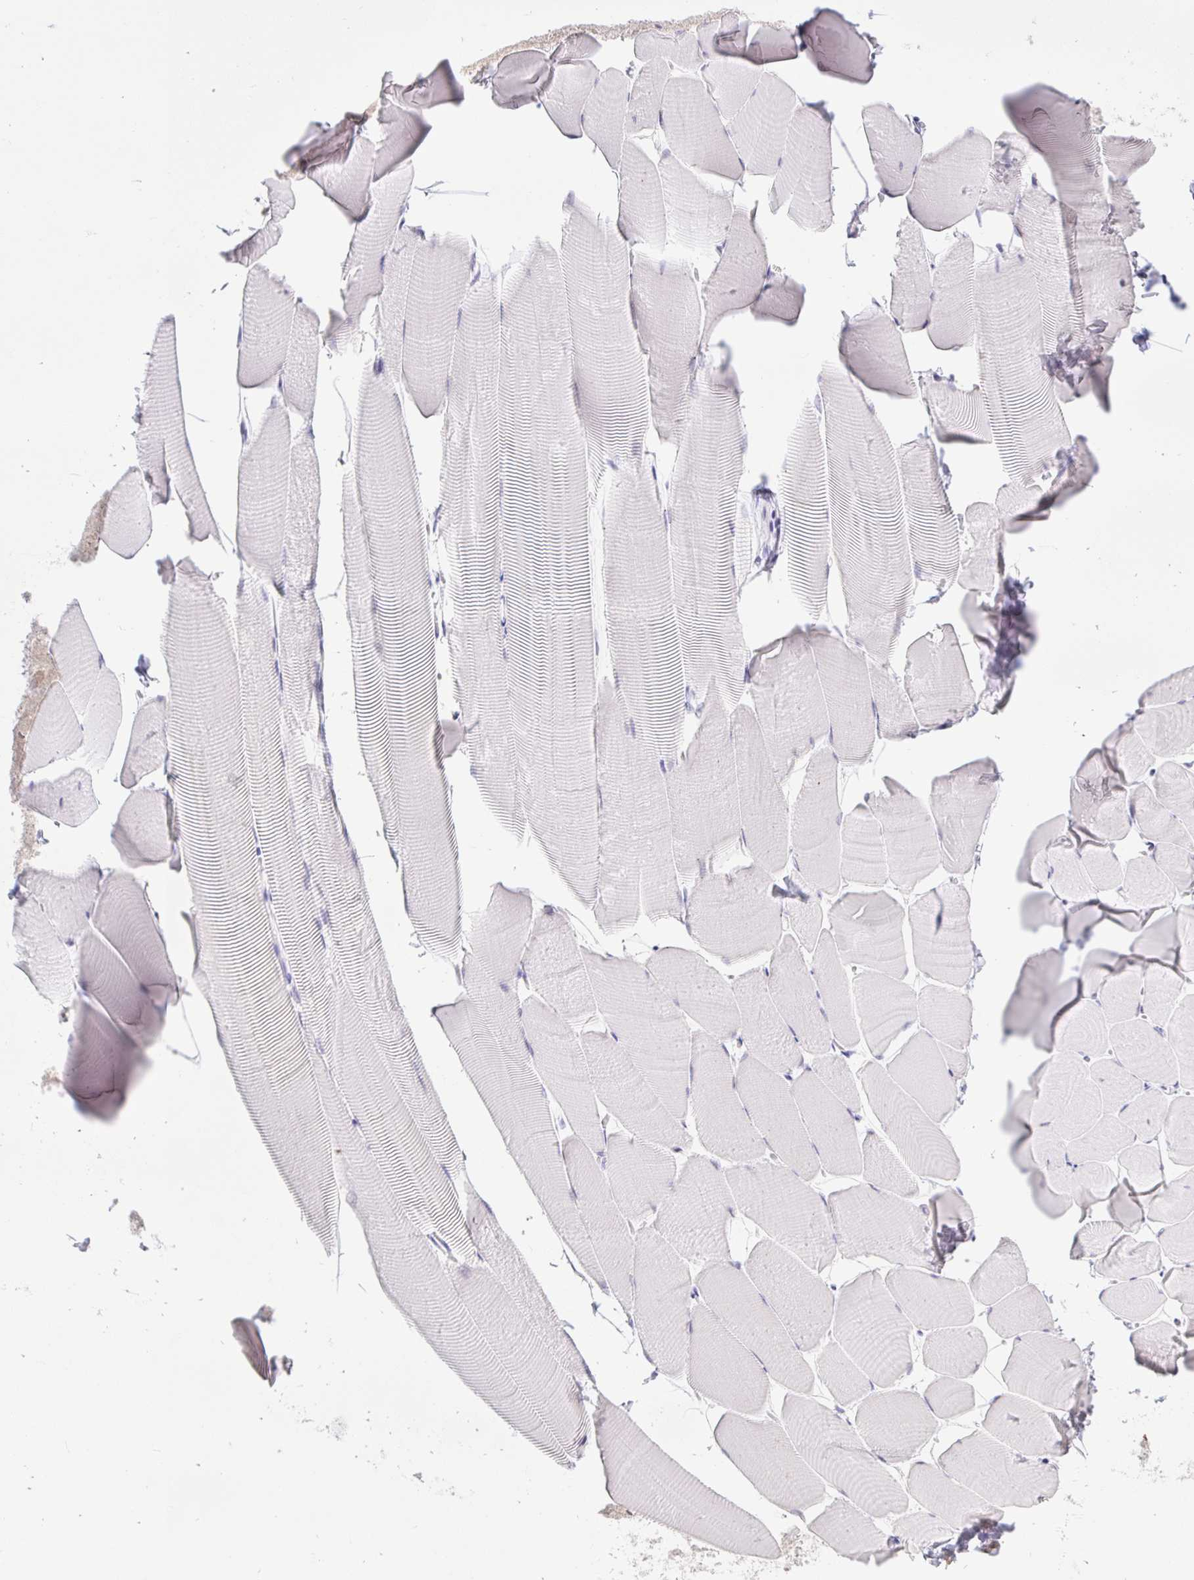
{"staining": {"intensity": "negative", "quantity": "none", "location": "none"}, "tissue": "skeletal muscle", "cell_type": "Myocytes", "image_type": "normal", "snomed": [{"axis": "morphology", "description": "Normal tissue, NOS"}, {"axis": "topography", "description": "Skeletal muscle"}], "caption": "IHC of normal human skeletal muscle demonstrates no staining in myocytes.", "gene": "REEP1", "patient": {"sex": "male", "age": 25}}